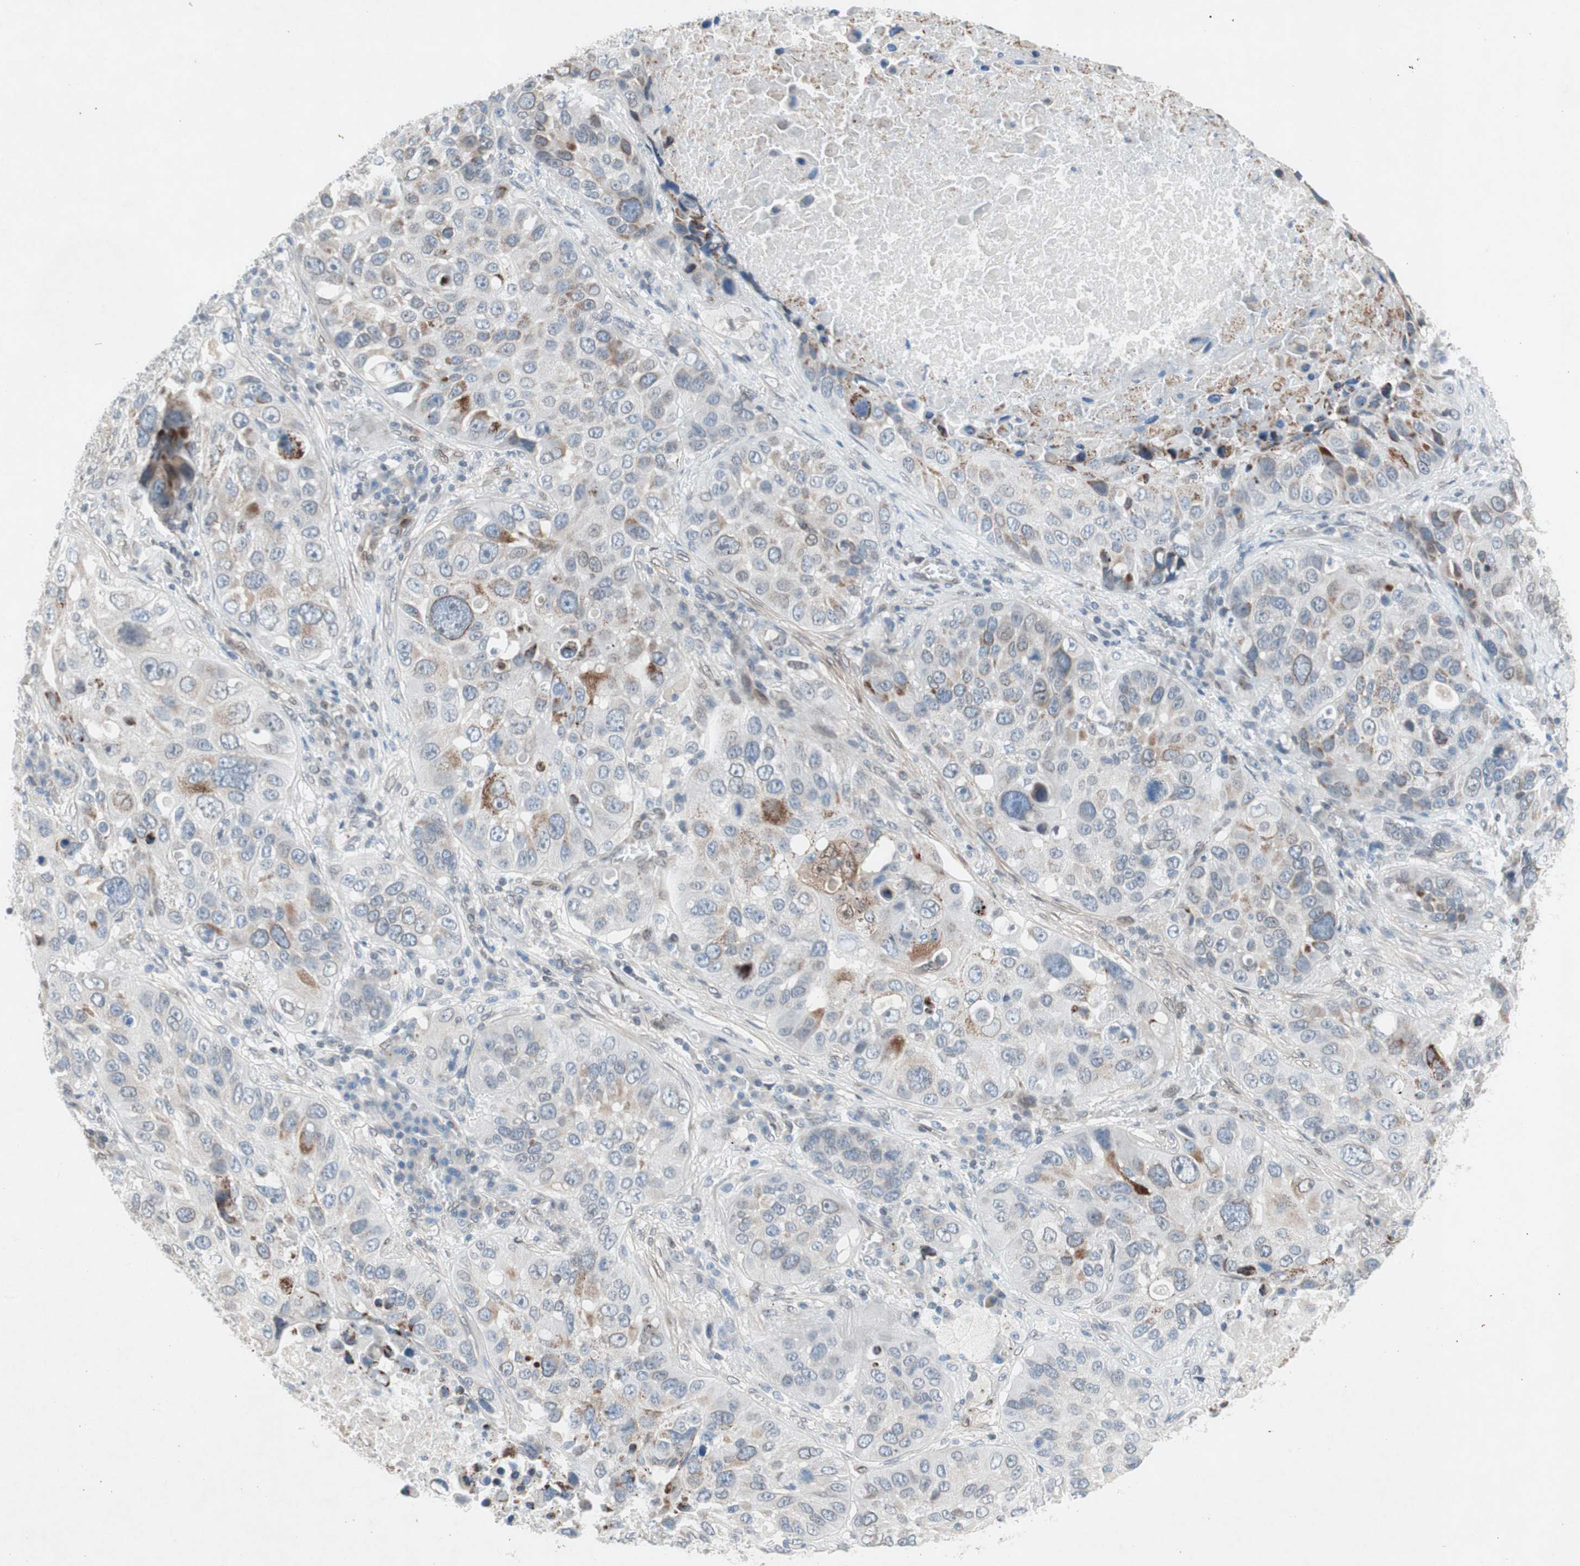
{"staining": {"intensity": "negative", "quantity": "none", "location": "none"}, "tissue": "lung cancer", "cell_type": "Tumor cells", "image_type": "cancer", "snomed": [{"axis": "morphology", "description": "Squamous cell carcinoma, NOS"}, {"axis": "topography", "description": "Lung"}], "caption": "Tumor cells are negative for brown protein staining in lung cancer. The staining was performed using DAB (3,3'-diaminobenzidine) to visualize the protein expression in brown, while the nuclei were stained in blue with hematoxylin (Magnification: 20x).", "gene": "ARNT2", "patient": {"sex": "male", "age": 57}}